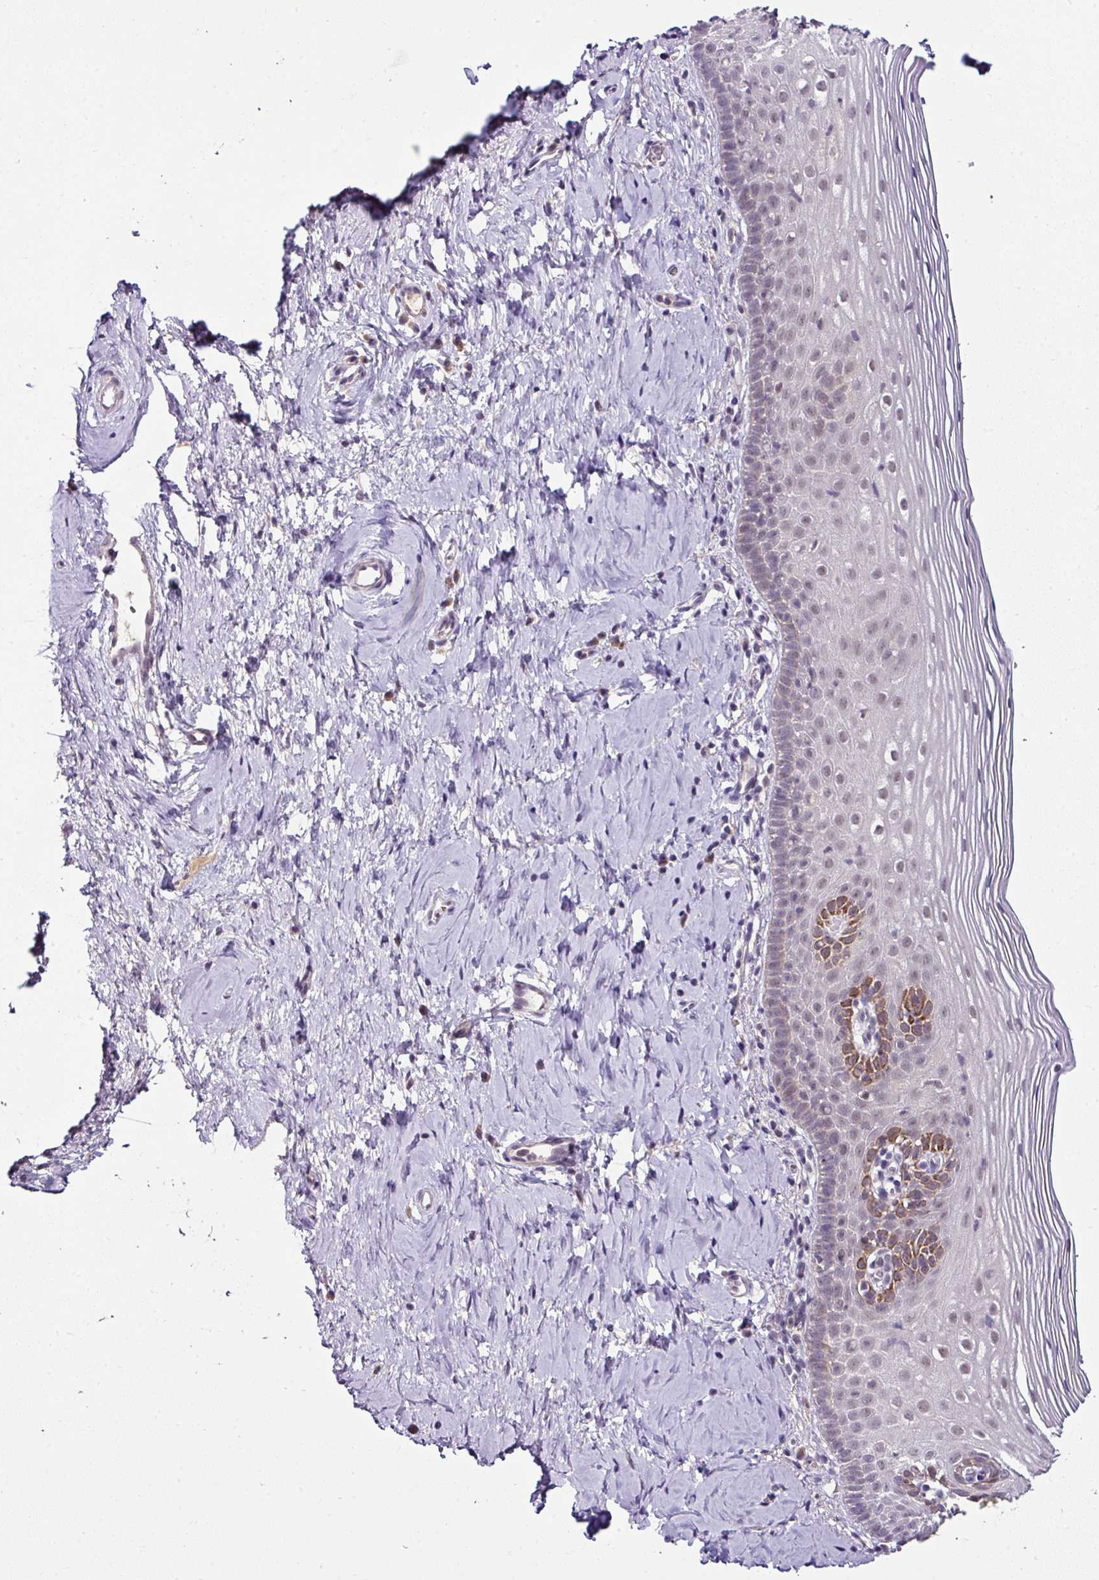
{"staining": {"intensity": "negative", "quantity": "none", "location": "none"}, "tissue": "cervix", "cell_type": "Glandular cells", "image_type": "normal", "snomed": [{"axis": "morphology", "description": "Normal tissue, NOS"}, {"axis": "topography", "description": "Cervix"}], "caption": "Micrograph shows no protein staining in glandular cells of benign cervix.", "gene": "NAPSA", "patient": {"sex": "female", "age": 44}}